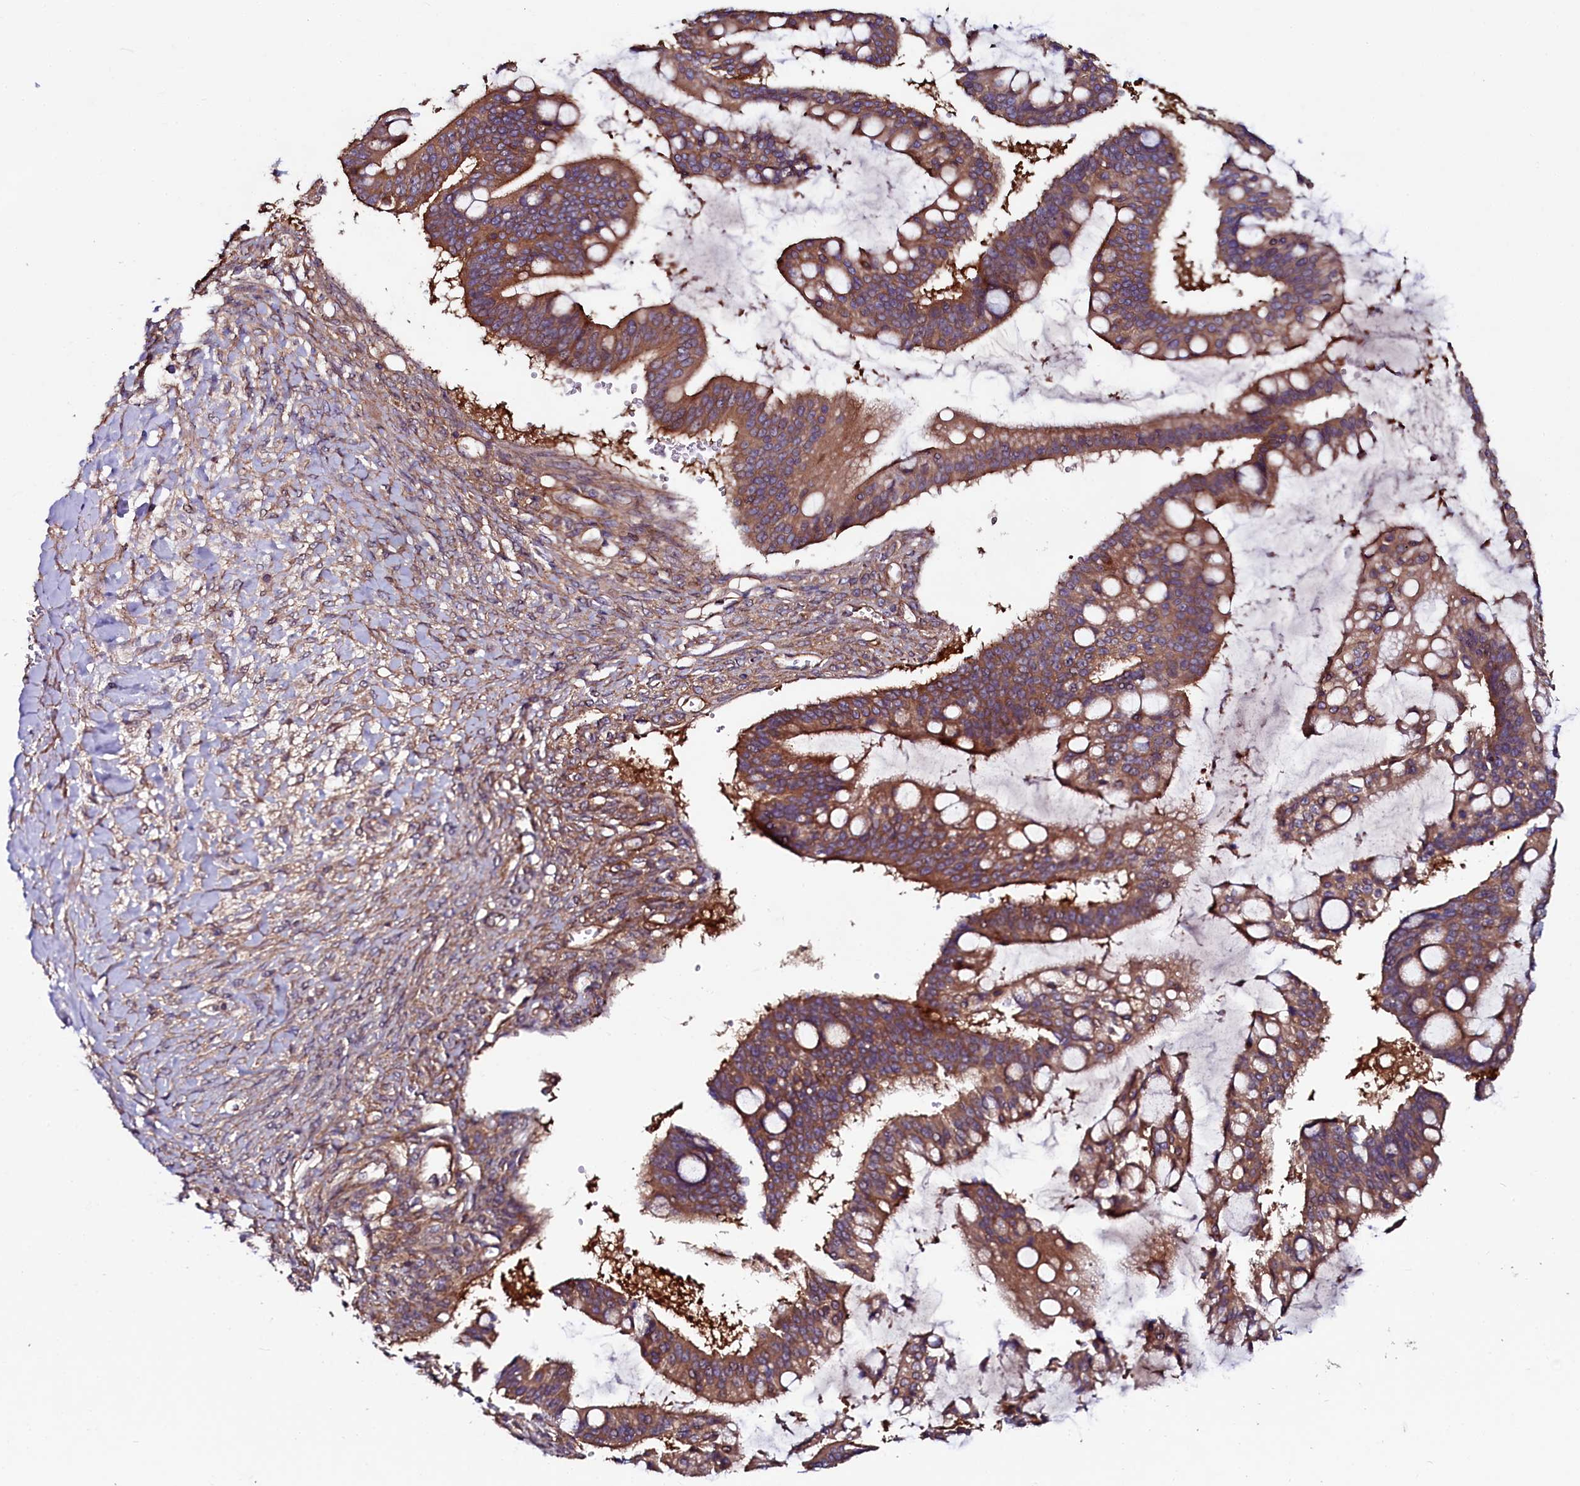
{"staining": {"intensity": "strong", "quantity": ">75%", "location": "cytoplasmic/membranous"}, "tissue": "ovarian cancer", "cell_type": "Tumor cells", "image_type": "cancer", "snomed": [{"axis": "morphology", "description": "Cystadenocarcinoma, mucinous, NOS"}, {"axis": "topography", "description": "Ovary"}], "caption": "Human mucinous cystadenocarcinoma (ovarian) stained for a protein (brown) shows strong cytoplasmic/membranous positive positivity in approximately >75% of tumor cells.", "gene": "USPL1", "patient": {"sex": "female", "age": 73}}